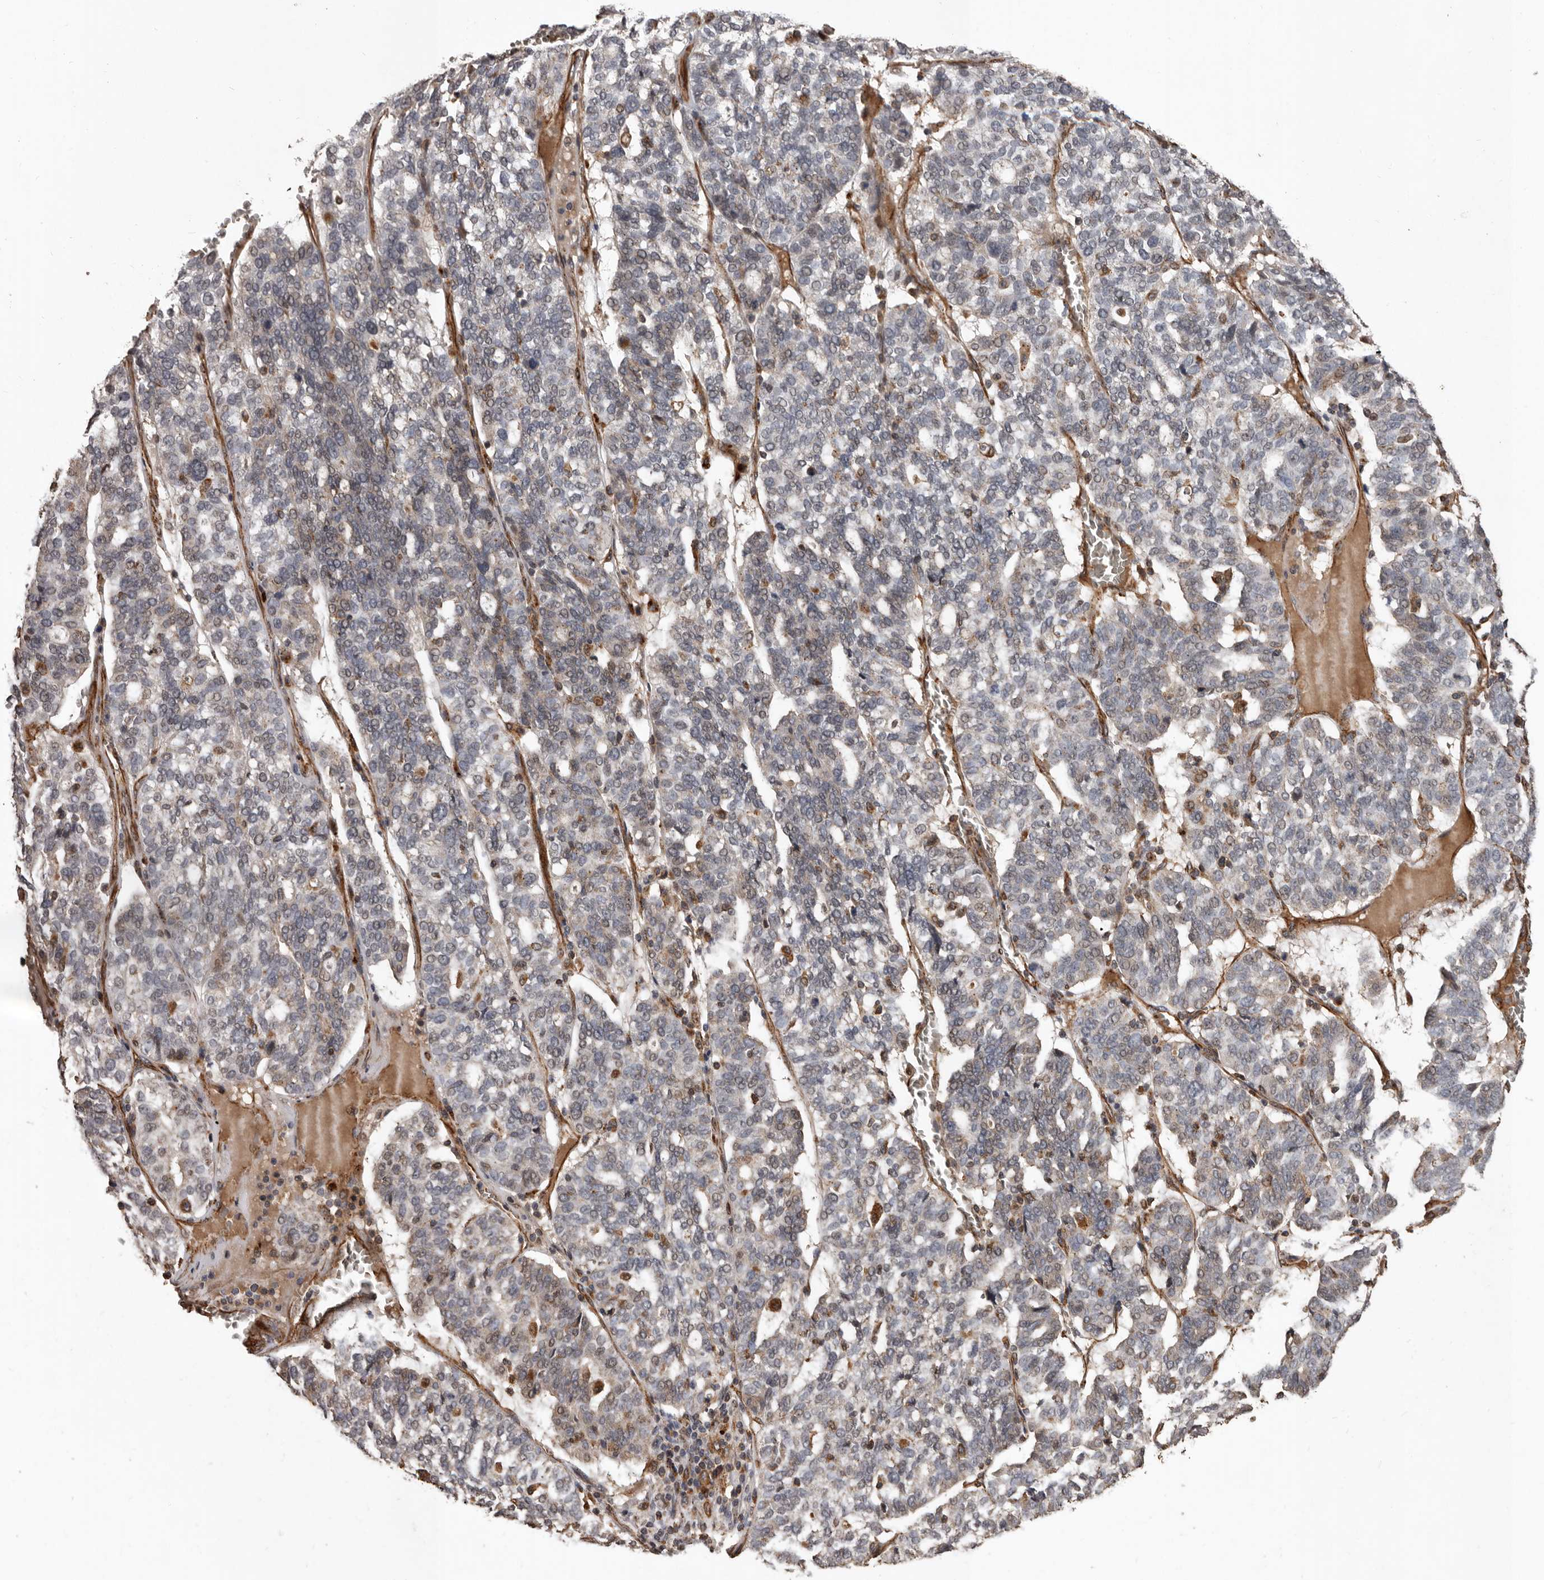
{"staining": {"intensity": "weak", "quantity": "25%-75%", "location": "nuclear"}, "tissue": "ovarian cancer", "cell_type": "Tumor cells", "image_type": "cancer", "snomed": [{"axis": "morphology", "description": "Cystadenocarcinoma, serous, NOS"}, {"axis": "topography", "description": "Ovary"}], "caption": "Tumor cells exhibit low levels of weak nuclear expression in approximately 25%-75% of cells in human serous cystadenocarcinoma (ovarian).", "gene": "BRAT1", "patient": {"sex": "female", "age": 59}}